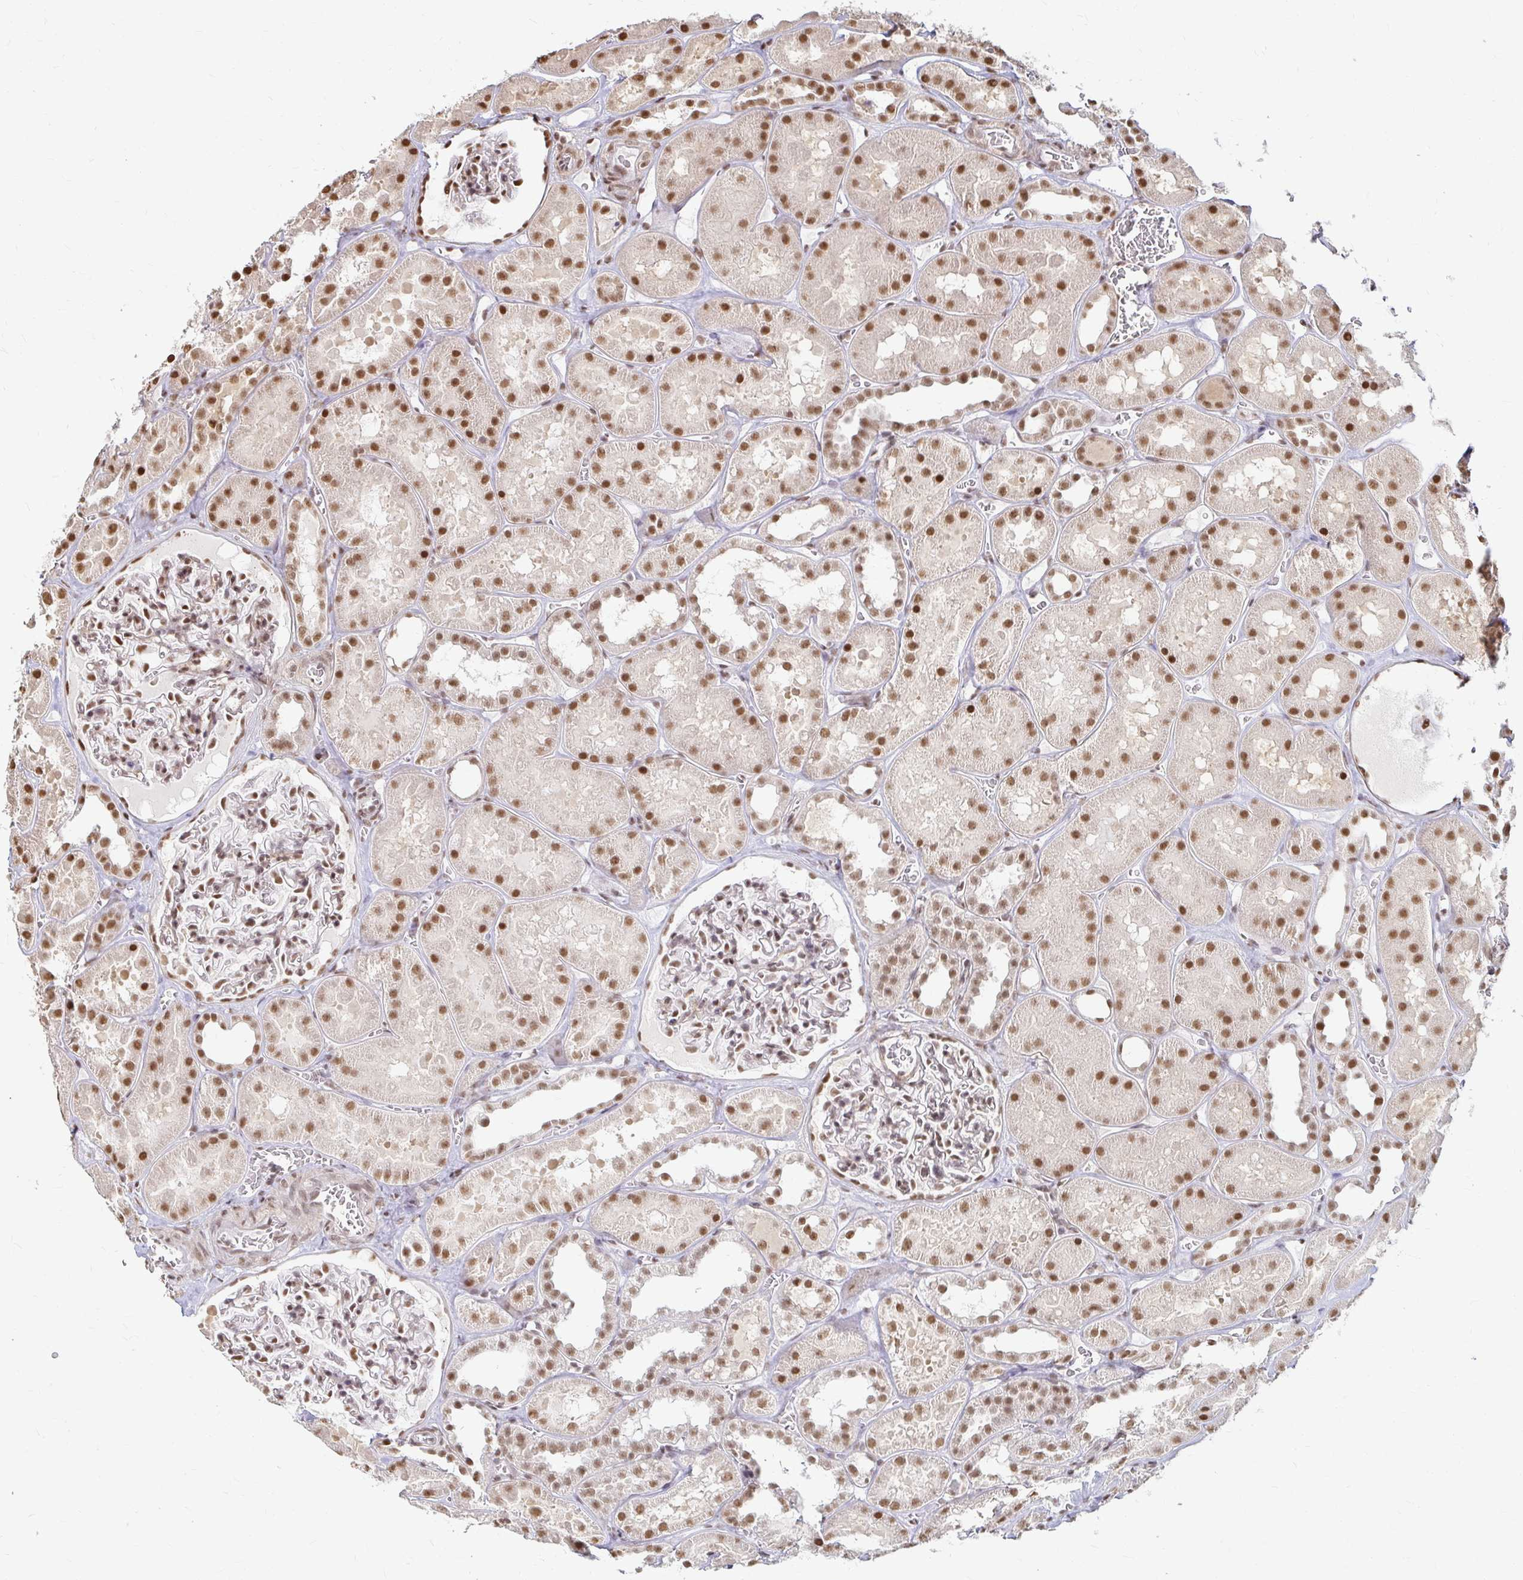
{"staining": {"intensity": "moderate", "quantity": "25%-75%", "location": "nuclear"}, "tissue": "kidney", "cell_type": "Cells in glomeruli", "image_type": "normal", "snomed": [{"axis": "morphology", "description": "Normal tissue, NOS"}, {"axis": "topography", "description": "Kidney"}], "caption": "Immunohistochemical staining of unremarkable human kidney displays 25%-75% levels of moderate nuclear protein expression in approximately 25%-75% of cells in glomeruli. Using DAB (brown) and hematoxylin (blue) stains, captured at high magnification using brightfield microscopy.", "gene": "HNRNPU", "patient": {"sex": "female", "age": 41}}